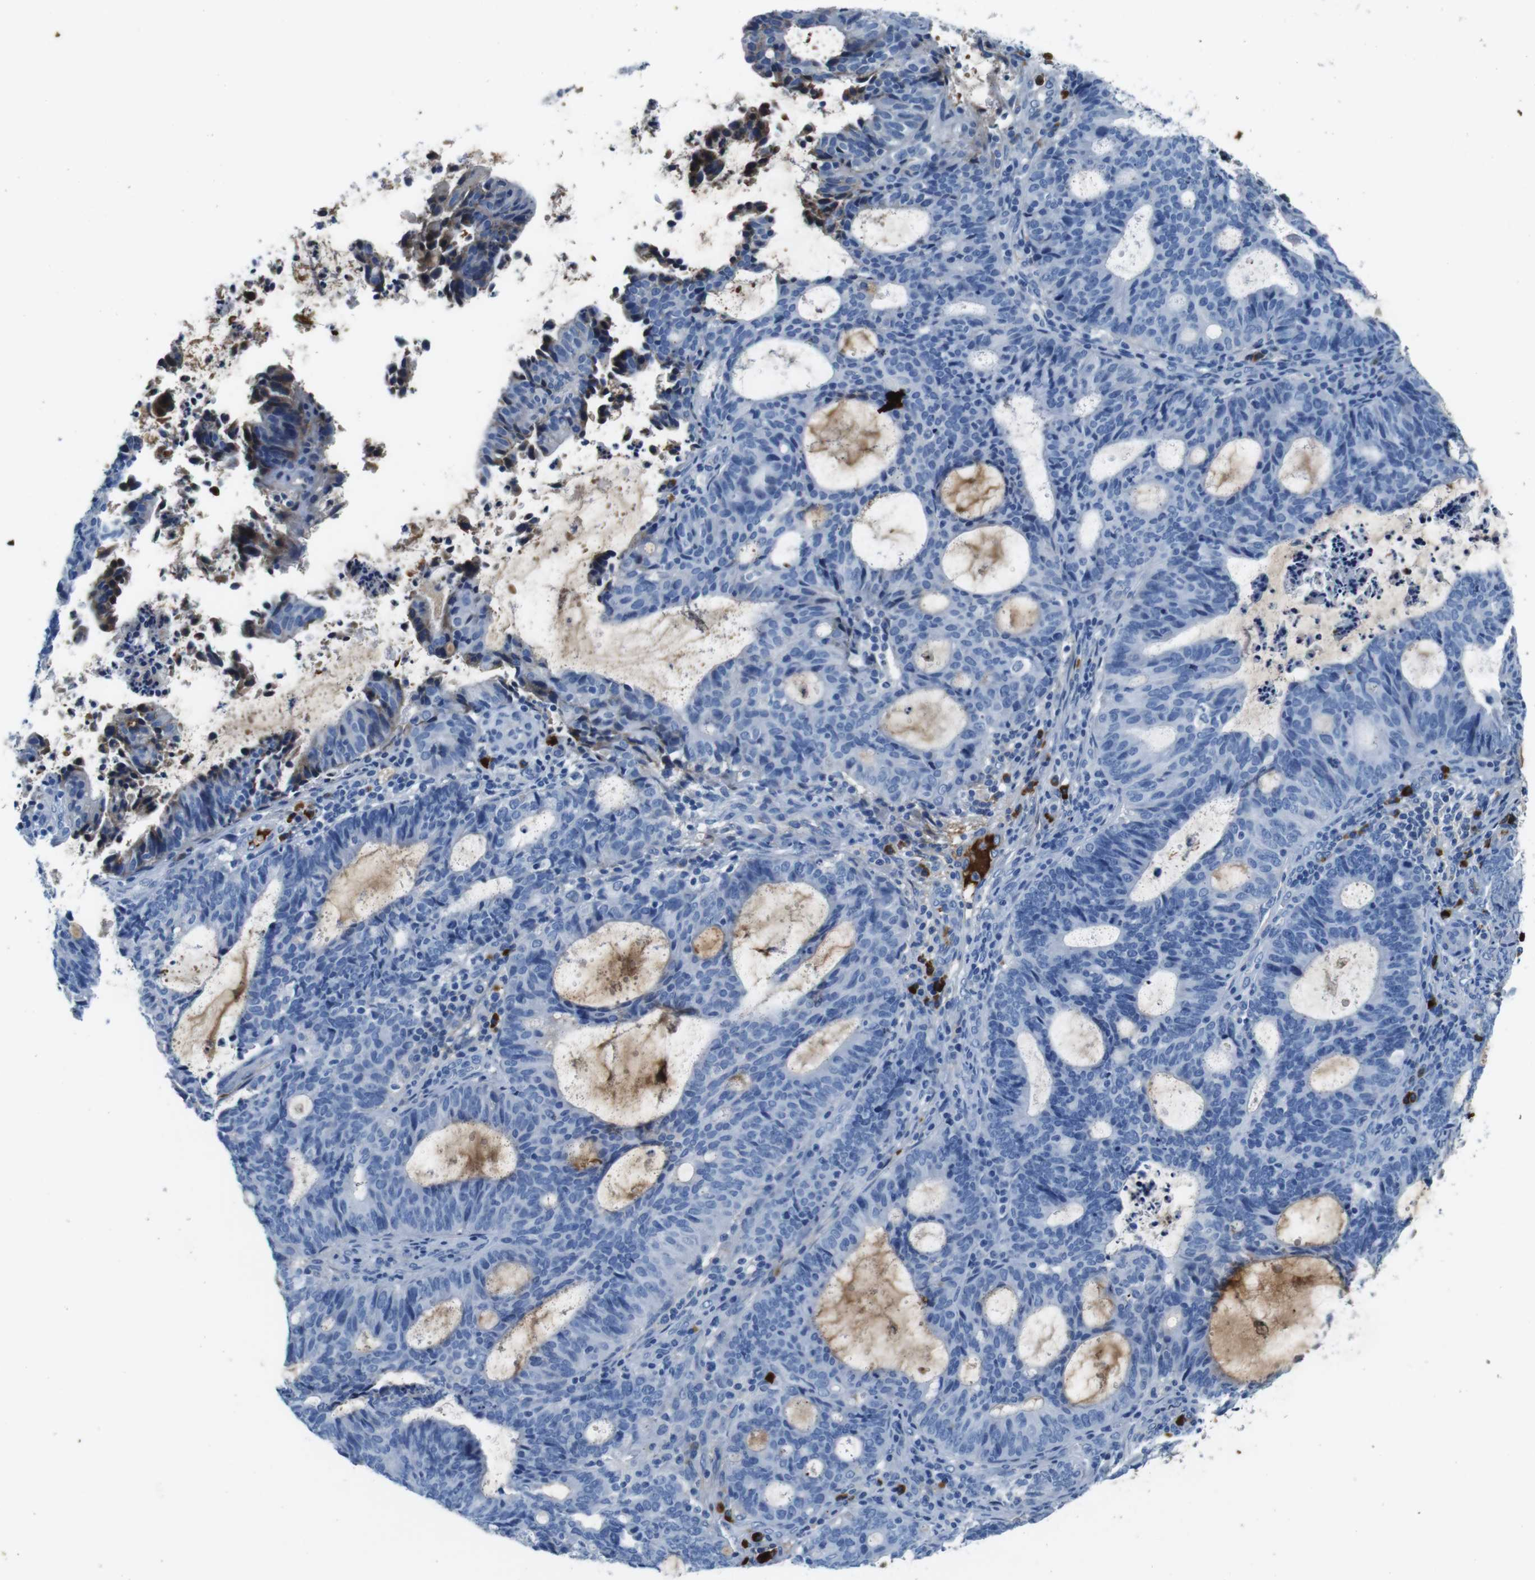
{"staining": {"intensity": "negative", "quantity": "none", "location": "none"}, "tissue": "endometrial cancer", "cell_type": "Tumor cells", "image_type": "cancer", "snomed": [{"axis": "morphology", "description": "Adenocarcinoma, NOS"}, {"axis": "topography", "description": "Uterus"}], "caption": "Tumor cells are negative for protein expression in human adenocarcinoma (endometrial).", "gene": "IGKC", "patient": {"sex": "female", "age": 83}}